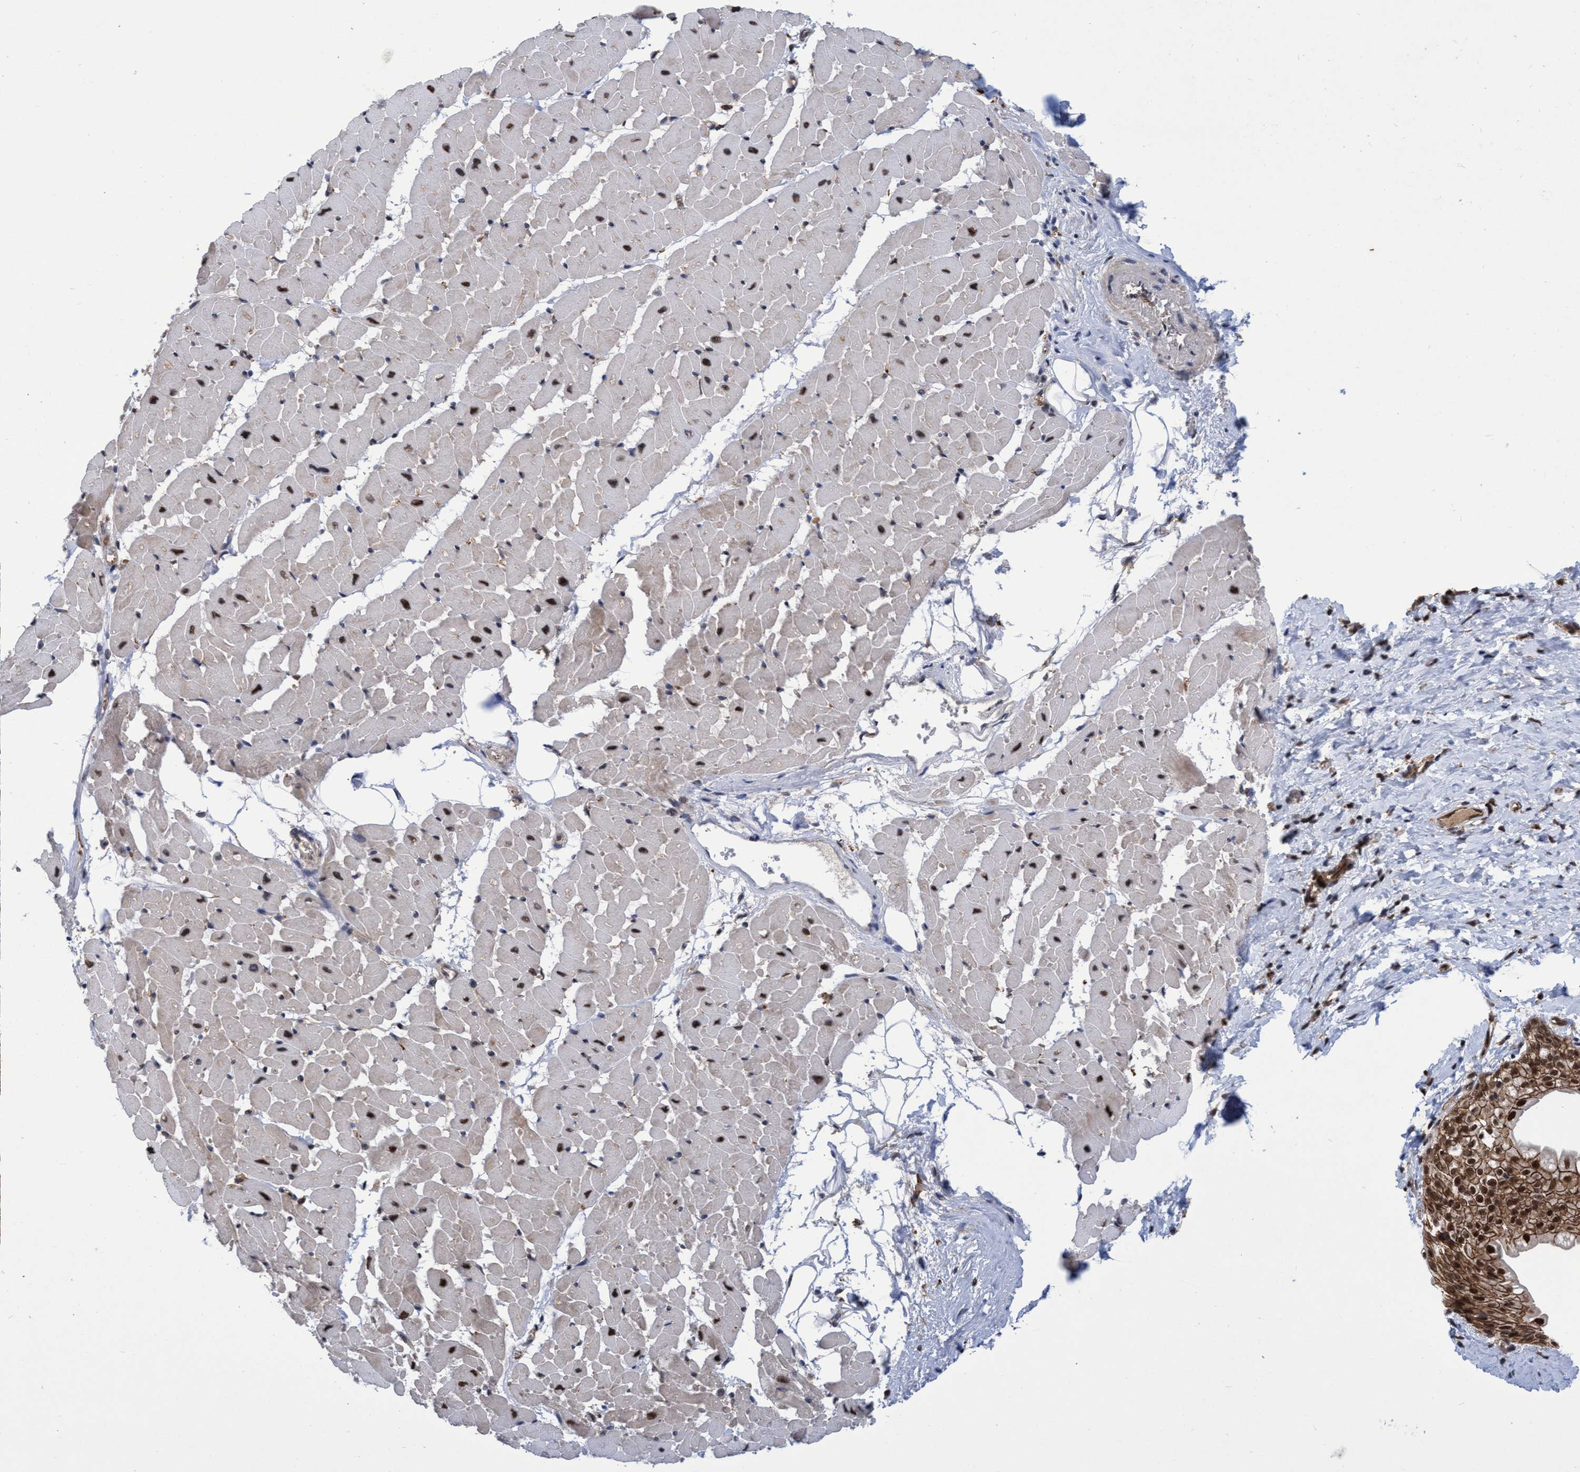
{"staining": {"intensity": "moderate", "quantity": "25%-75%", "location": "nuclear"}, "tissue": "heart muscle", "cell_type": "Cardiomyocytes", "image_type": "normal", "snomed": [{"axis": "morphology", "description": "Normal tissue, NOS"}, {"axis": "topography", "description": "Heart"}], "caption": "Brown immunohistochemical staining in normal human heart muscle demonstrates moderate nuclear expression in about 25%-75% of cardiomyocytes. Ihc stains the protein of interest in brown and the nuclei are stained blue.", "gene": "GTF2F1", "patient": {"sex": "female", "age": 19}}